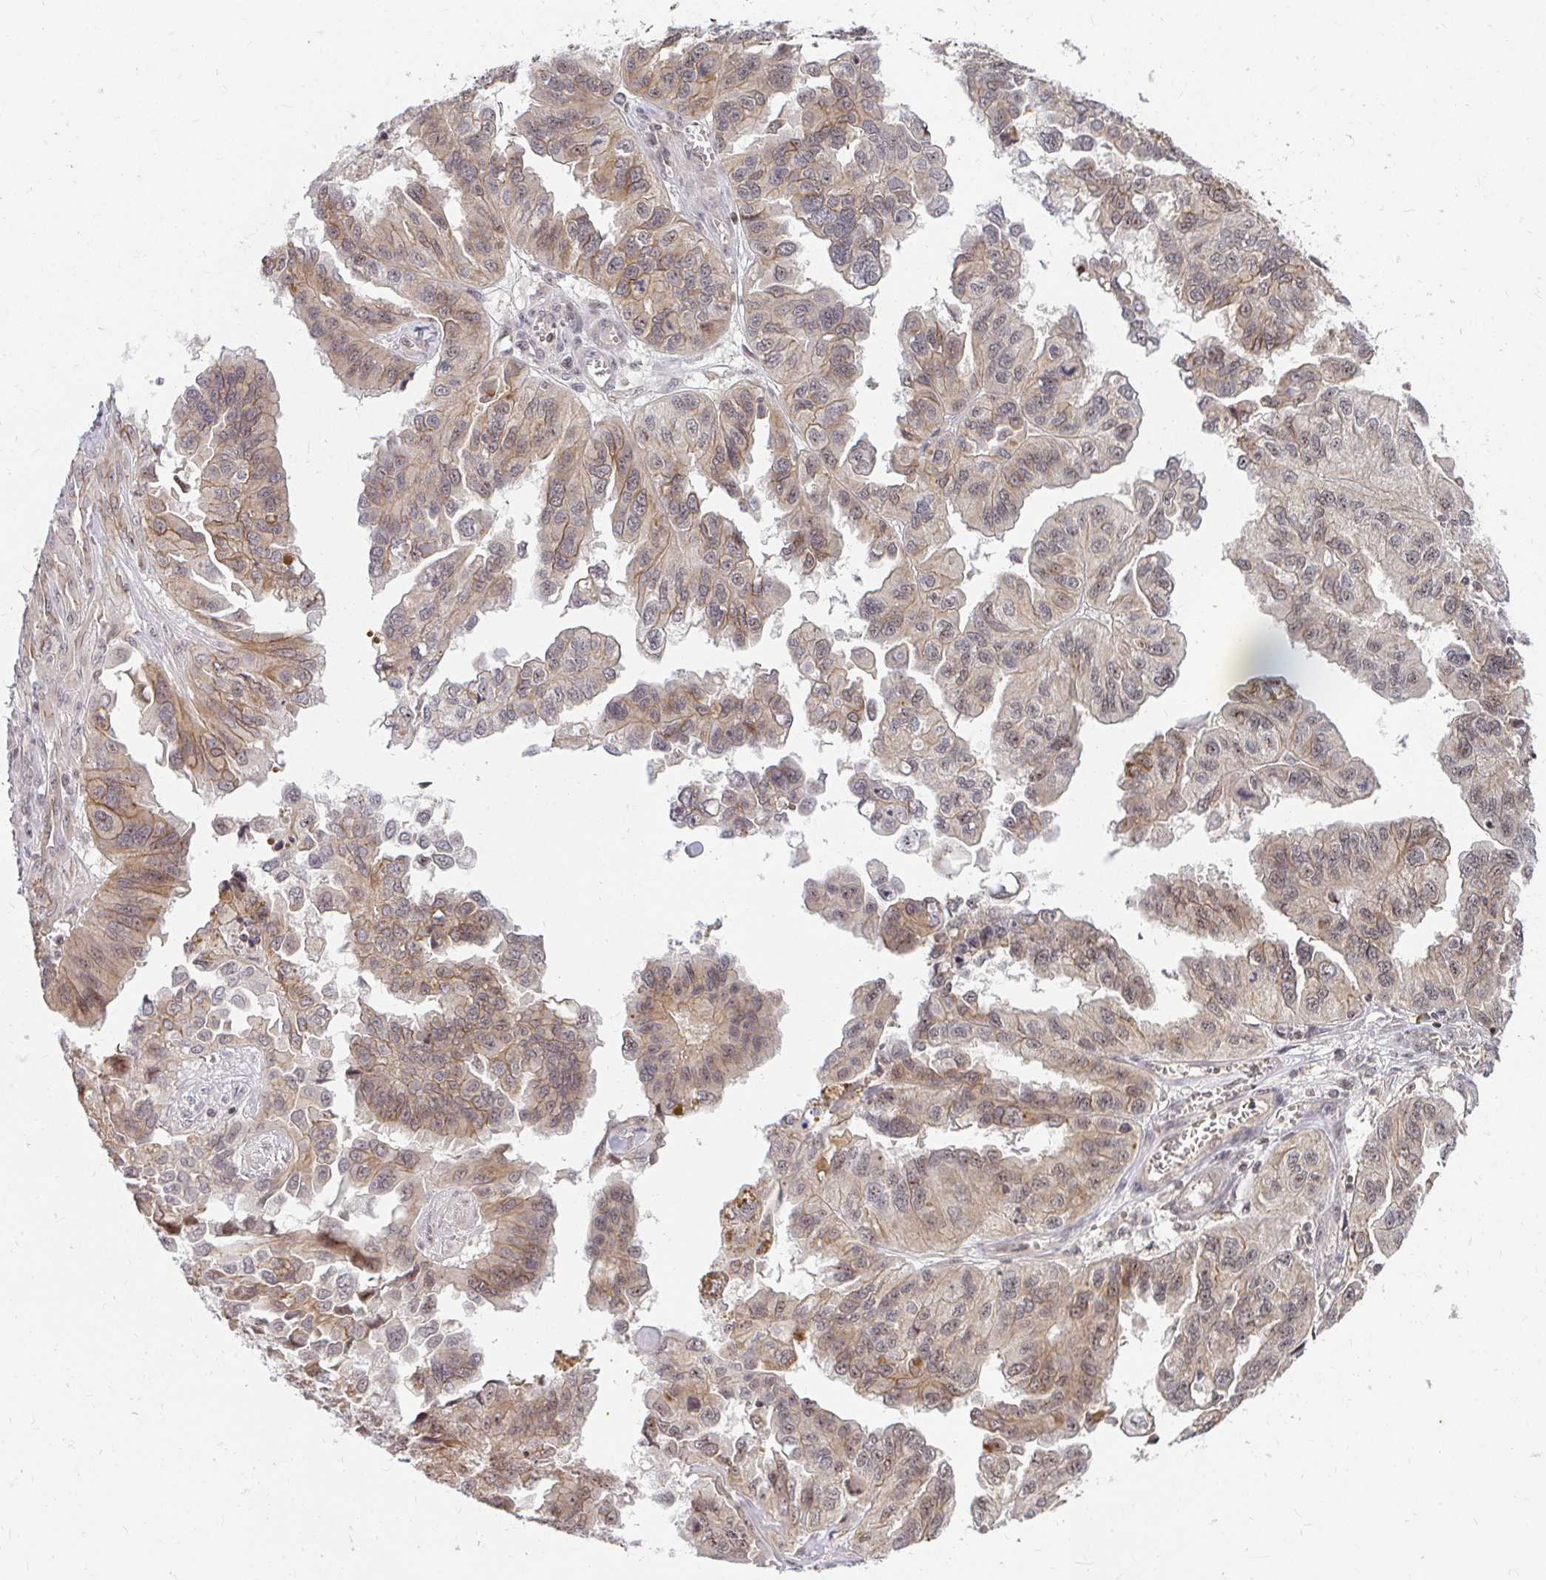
{"staining": {"intensity": "moderate", "quantity": "25%-75%", "location": "cytoplasmic/membranous"}, "tissue": "ovarian cancer", "cell_type": "Tumor cells", "image_type": "cancer", "snomed": [{"axis": "morphology", "description": "Cystadenocarcinoma, serous, NOS"}, {"axis": "topography", "description": "Ovary"}], "caption": "The image demonstrates staining of ovarian cancer, revealing moderate cytoplasmic/membranous protein positivity (brown color) within tumor cells.", "gene": "ANK3", "patient": {"sex": "female", "age": 79}}